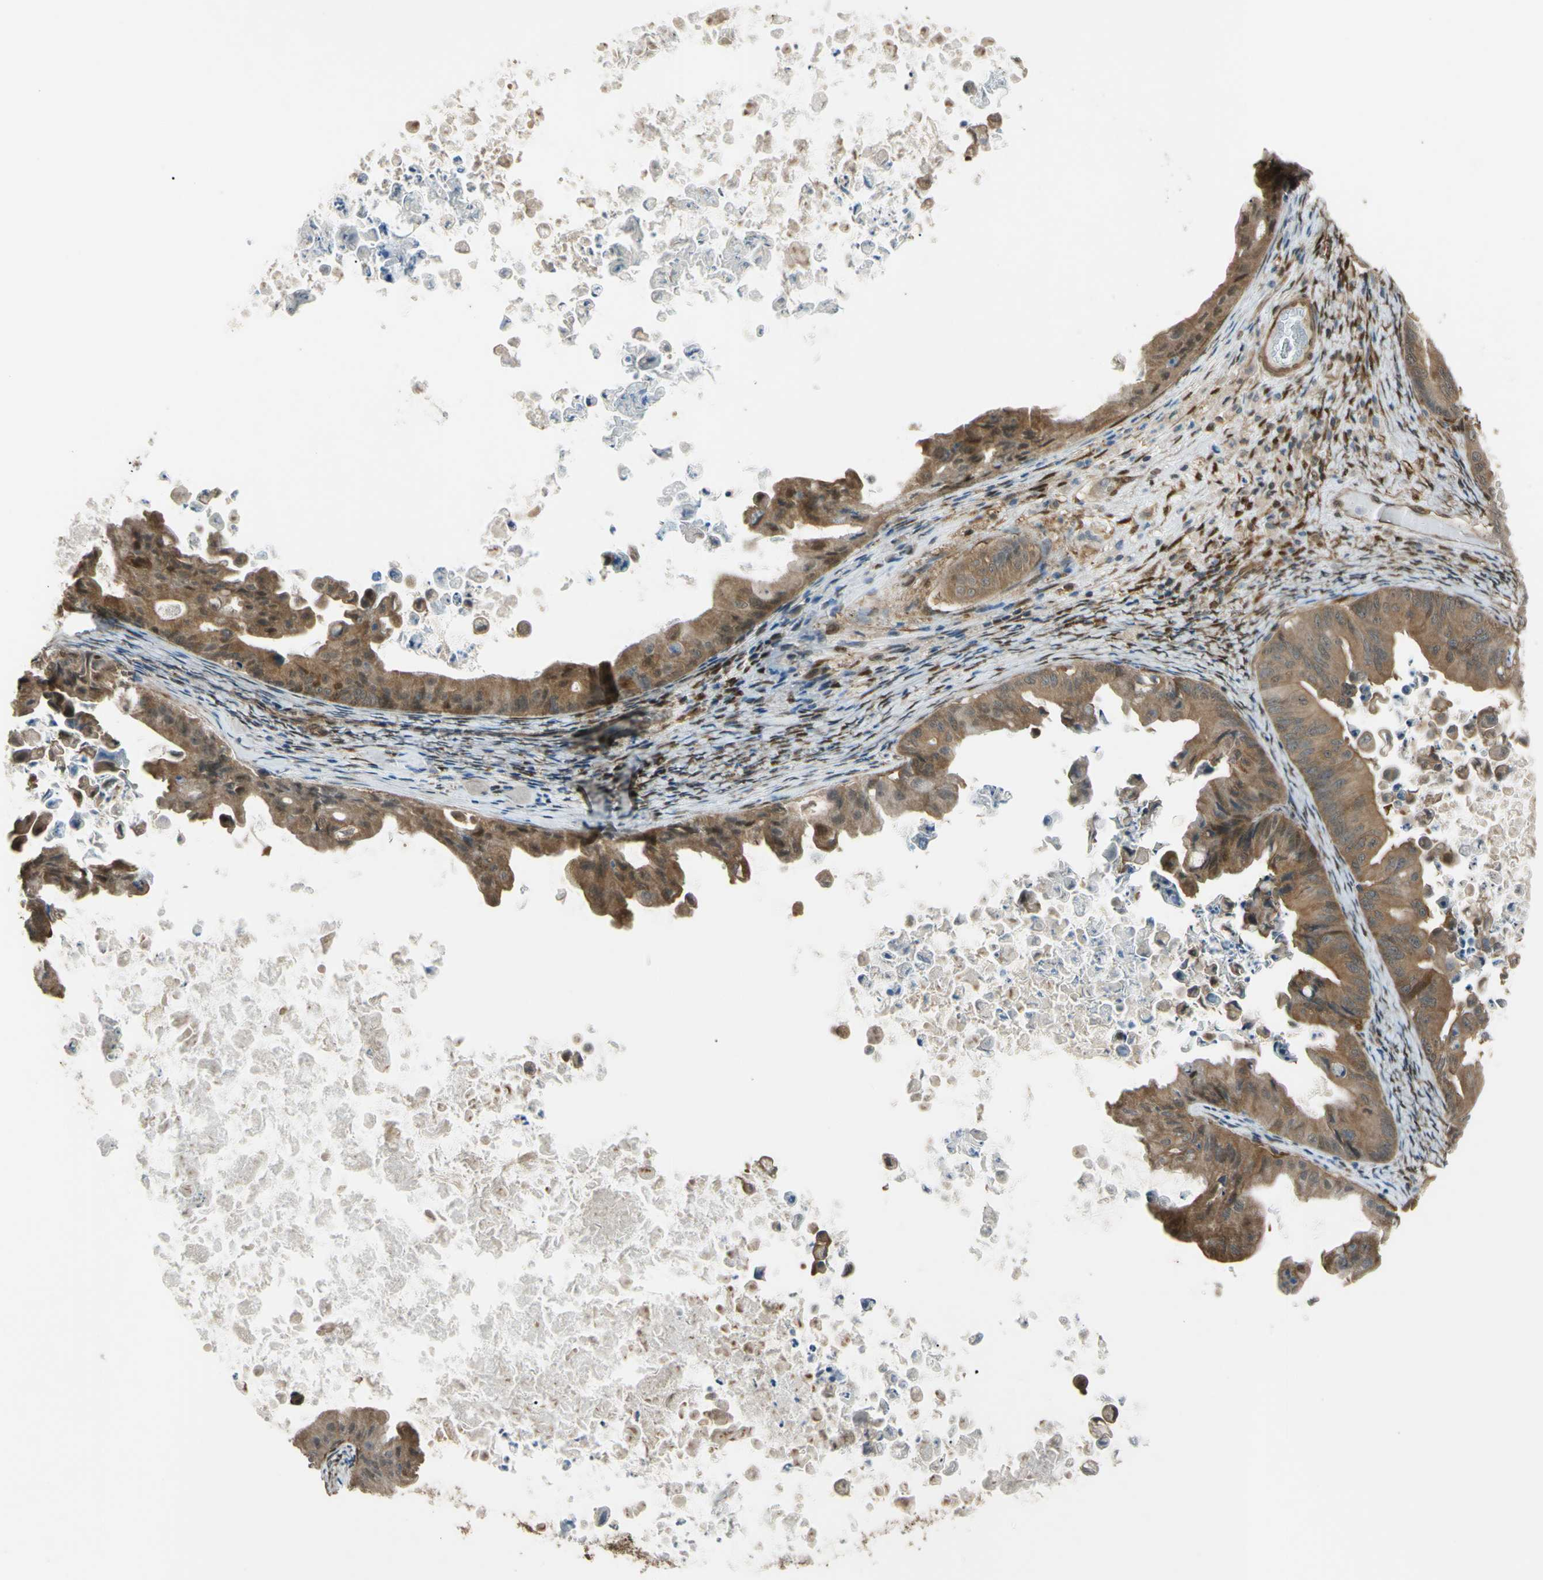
{"staining": {"intensity": "moderate", "quantity": ">75%", "location": "cytoplasmic/membranous"}, "tissue": "ovarian cancer", "cell_type": "Tumor cells", "image_type": "cancer", "snomed": [{"axis": "morphology", "description": "Cystadenocarcinoma, mucinous, NOS"}, {"axis": "topography", "description": "Ovary"}], "caption": "Immunohistochemical staining of mucinous cystadenocarcinoma (ovarian) reveals moderate cytoplasmic/membranous protein positivity in approximately >75% of tumor cells. The protein is shown in brown color, while the nuclei are stained blue.", "gene": "YWHAQ", "patient": {"sex": "female", "age": 37}}